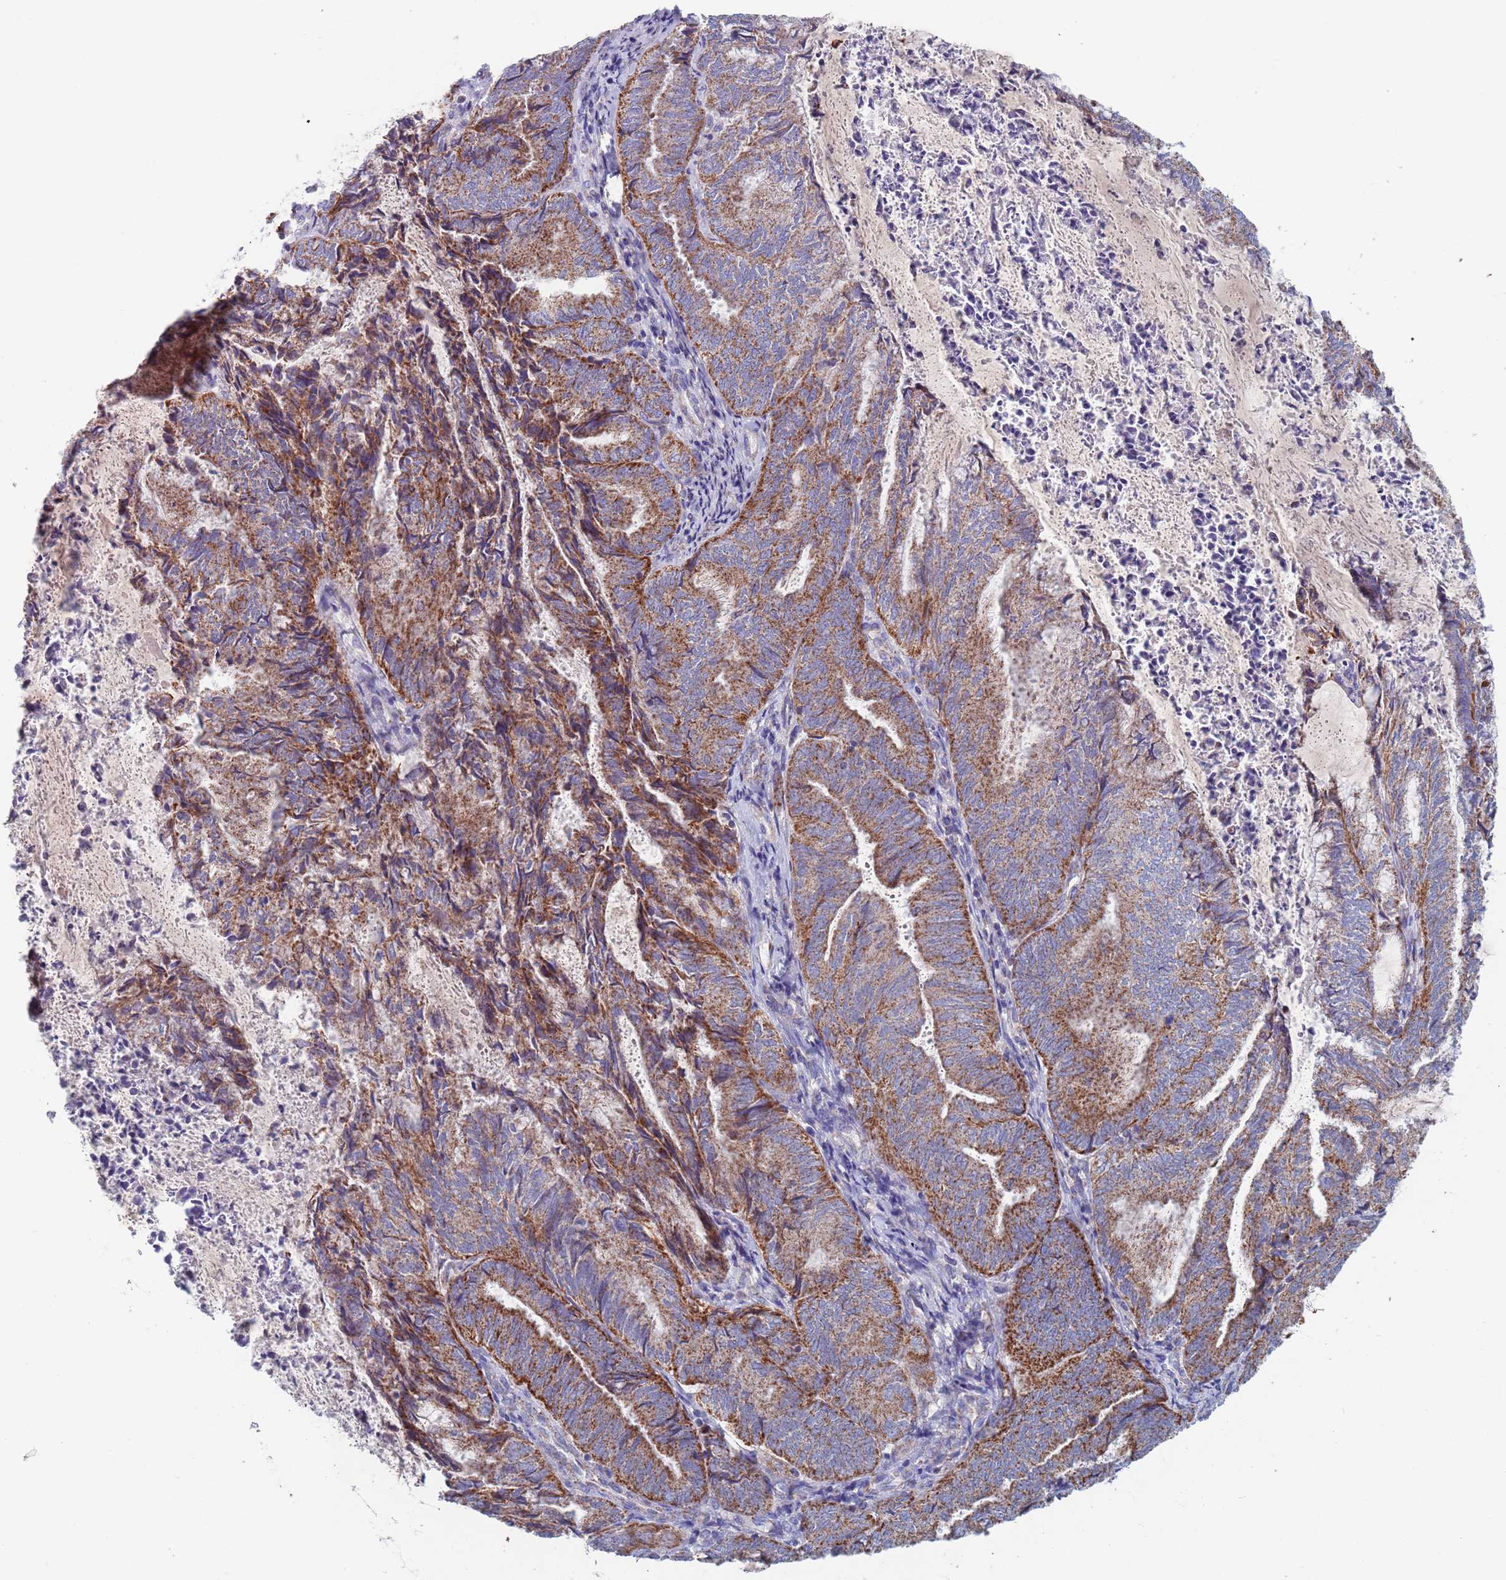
{"staining": {"intensity": "strong", "quantity": ">75%", "location": "cytoplasmic/membranous"}, "tissue": "endometrial cancer", "cell_type": "Tumor cells", "image_type": "cancer", "snomed": [{"axis": "morphology", "description": "Adenocarcinoma, NOS"}, {"axis": "topography", "description": "Endometrium"}], "caption": "Protein expression analysis of adenocarcinoma (endometrial) exhibits strong cytoplasmic/membranous positivity in about >75% of tumor cells.", "gene": "MRPL22", "patient": {"sex": "female", "age": 80}}